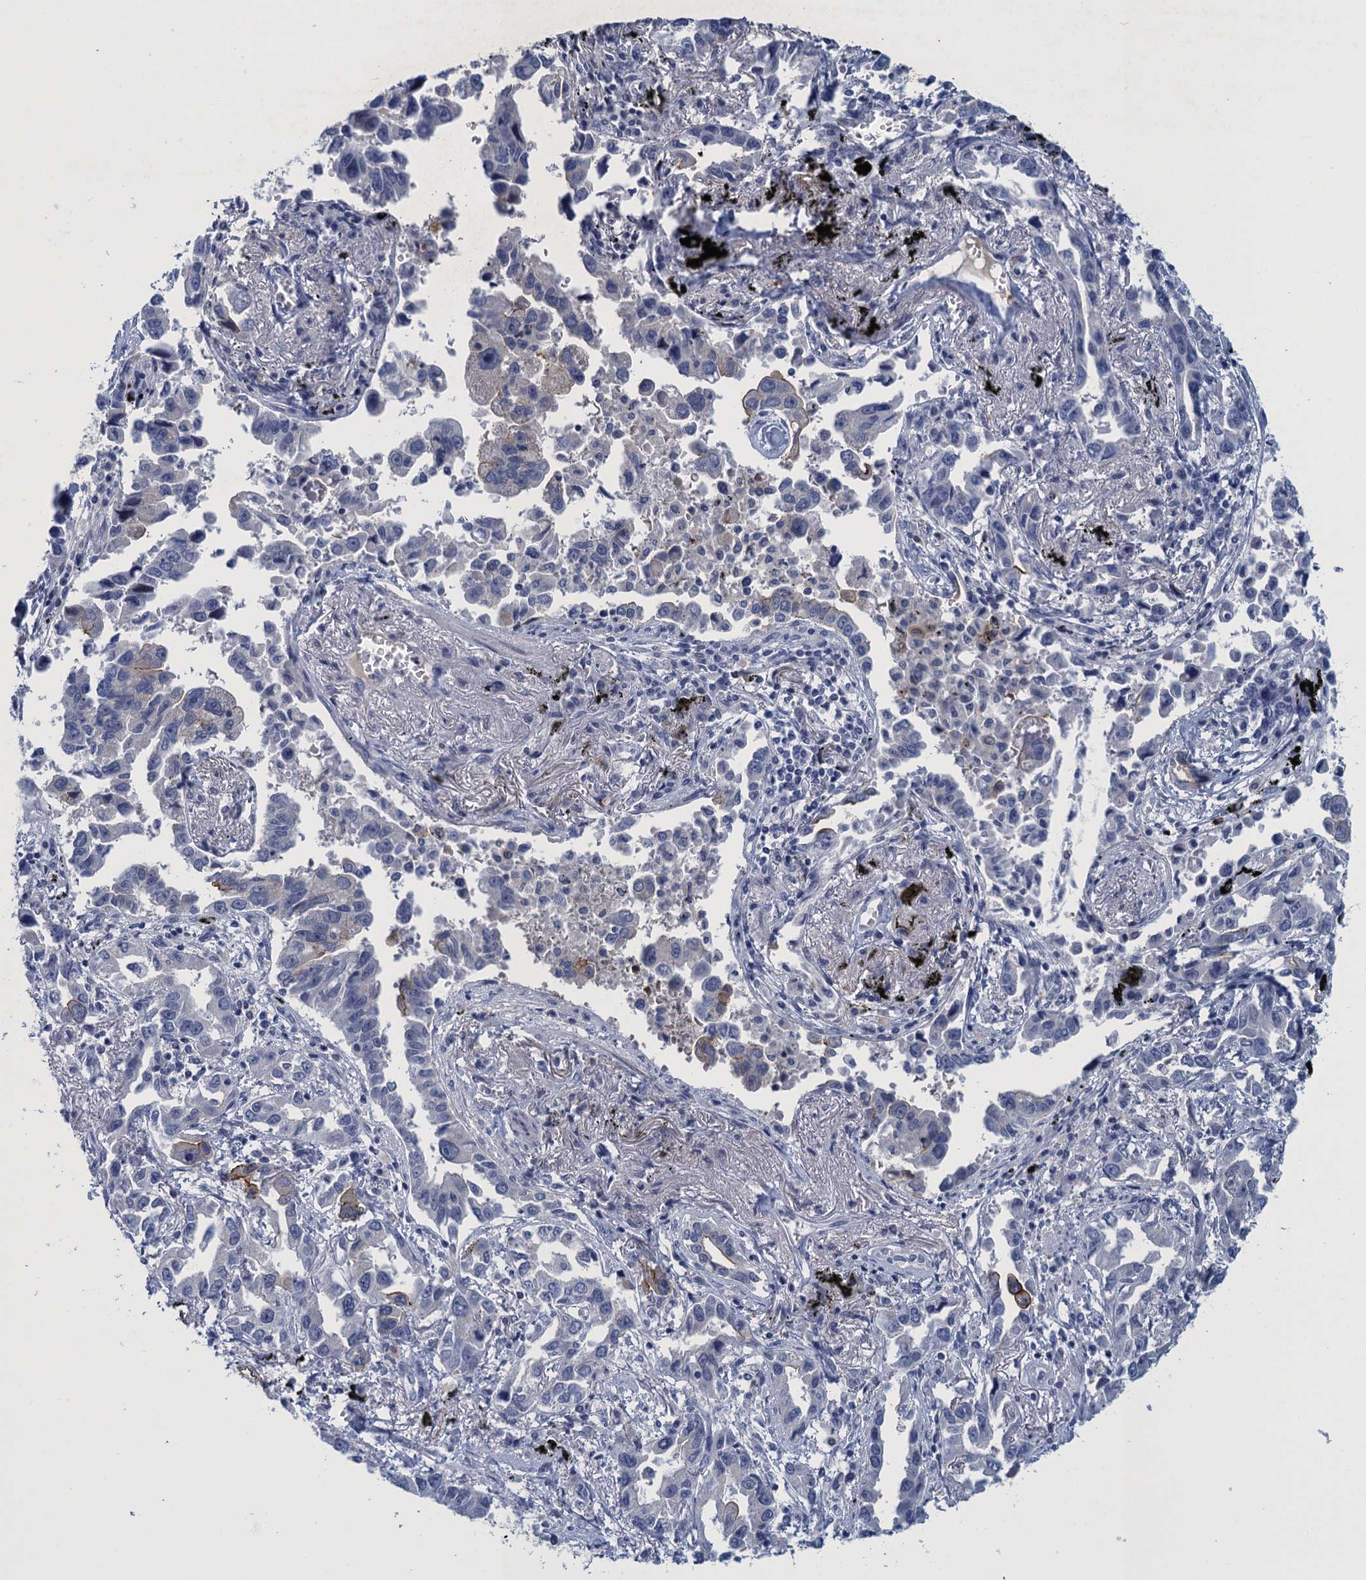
{"staining": {"intensity": "negative", "quantity": "none", "location": "none"}, "tissue": "lung cancer", "cell_type": "Tumor cells", "image_type": "cancer", "snomed": [{"axis": "morphology", "description": "Adenocarcinoma, NOS"}, {"axis": "topography", "description": "Lung"}], "caption": "This is an IHC photomicrograph of lung cancer. There is no staining in tumor cells.", "gene": "SCEL", "patient": {"sex": "male", "age": 67}}